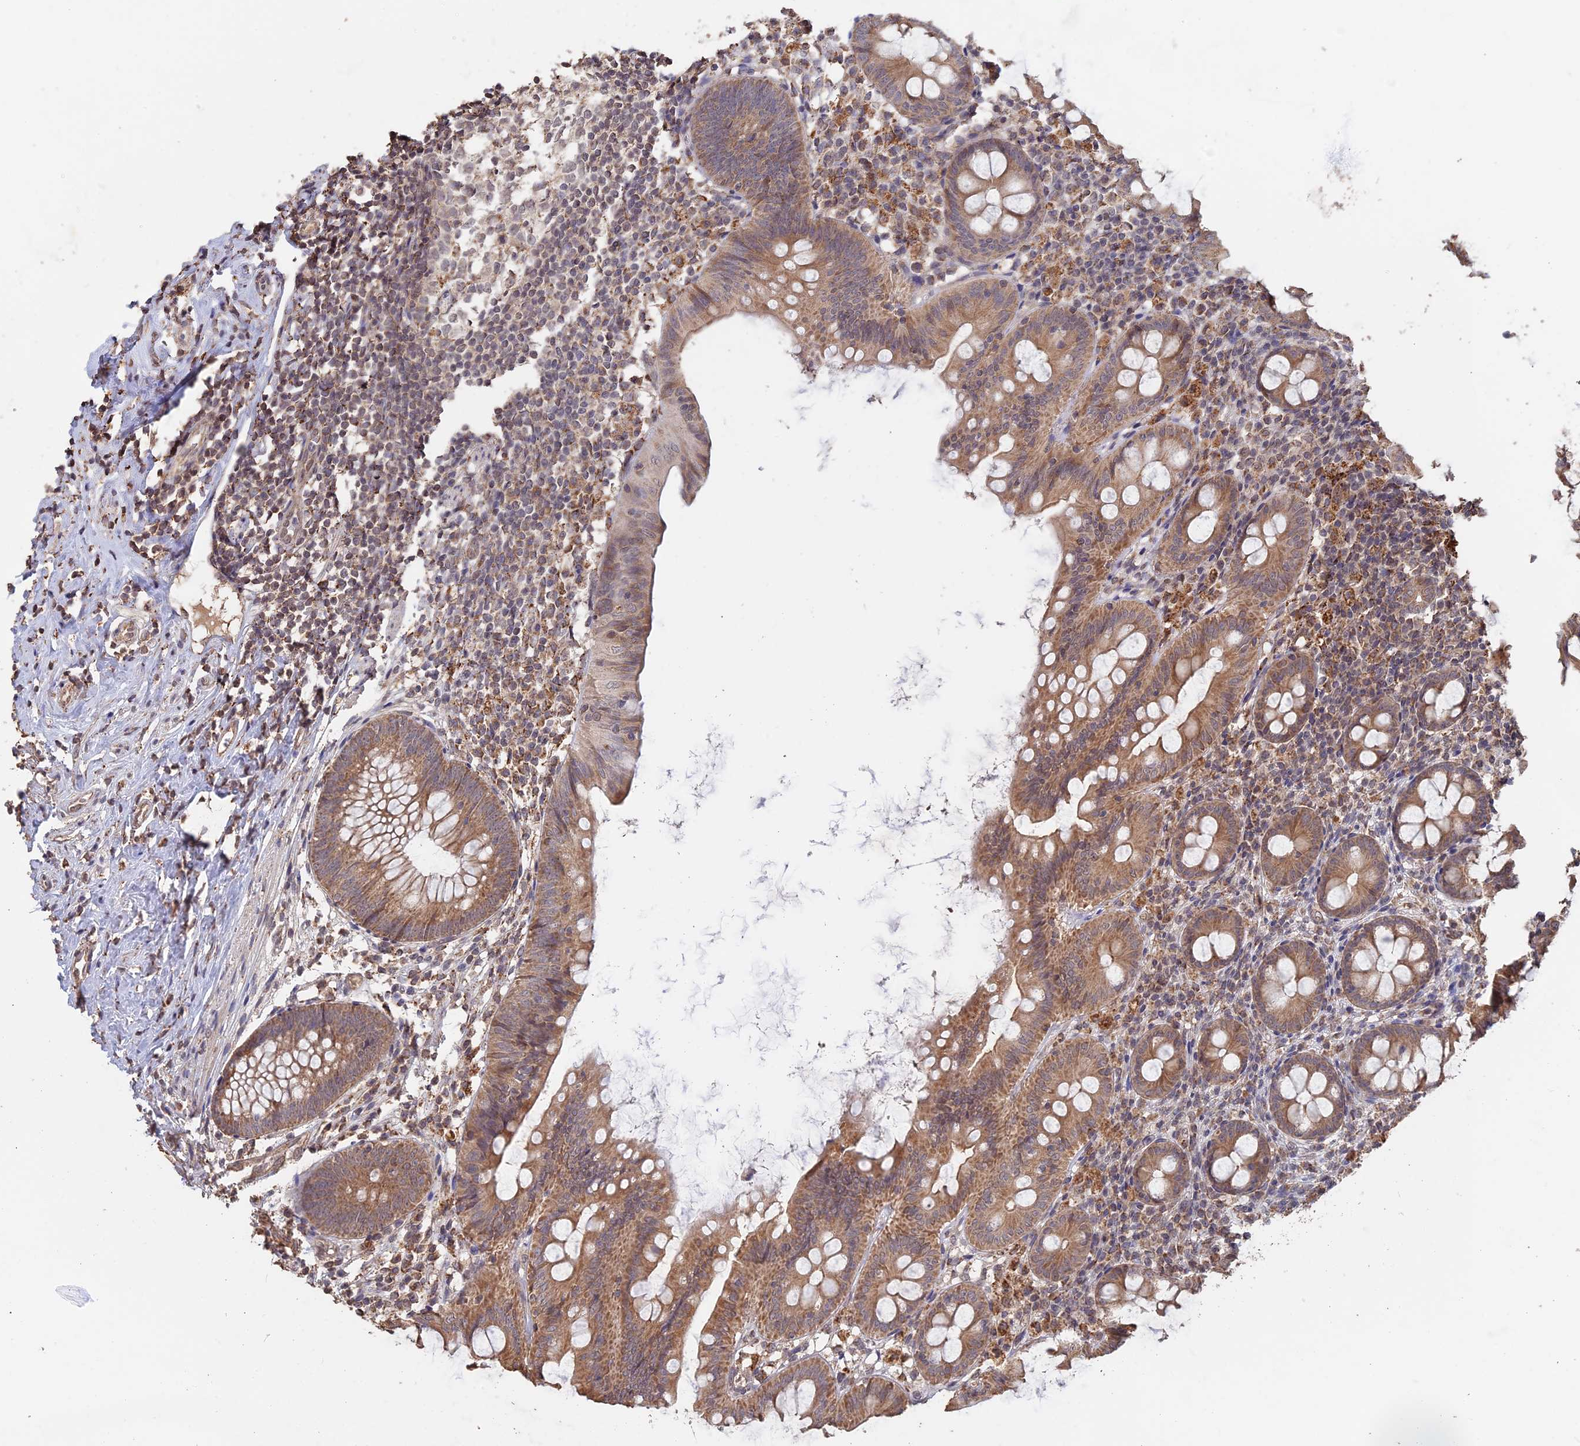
{"staining": {"intensity": "moderate", "quantity": ">75%", "location": "cytoplasmic/membranous"}, "tissue": "appendix", "cell_type": "Glandular cells", "image_type": "normal", "snomed": [{"axis": "morphology", "description": "Normal tissue, NOS"}, {"axis": "topography", "description": "Appendix"}], "caption": "A high-resolution photomicrograph shows immunohistochemistry staining of unremarkable appendix, which displays moderate cytoplasmic/membranous positivity in about >75% of glandular cells. Immunohistochemistry stains the protein of interest in brown and the nuclei are stained blue.", "gene": "FAM210B", "patient": {"sex": "female", "age": 51}}